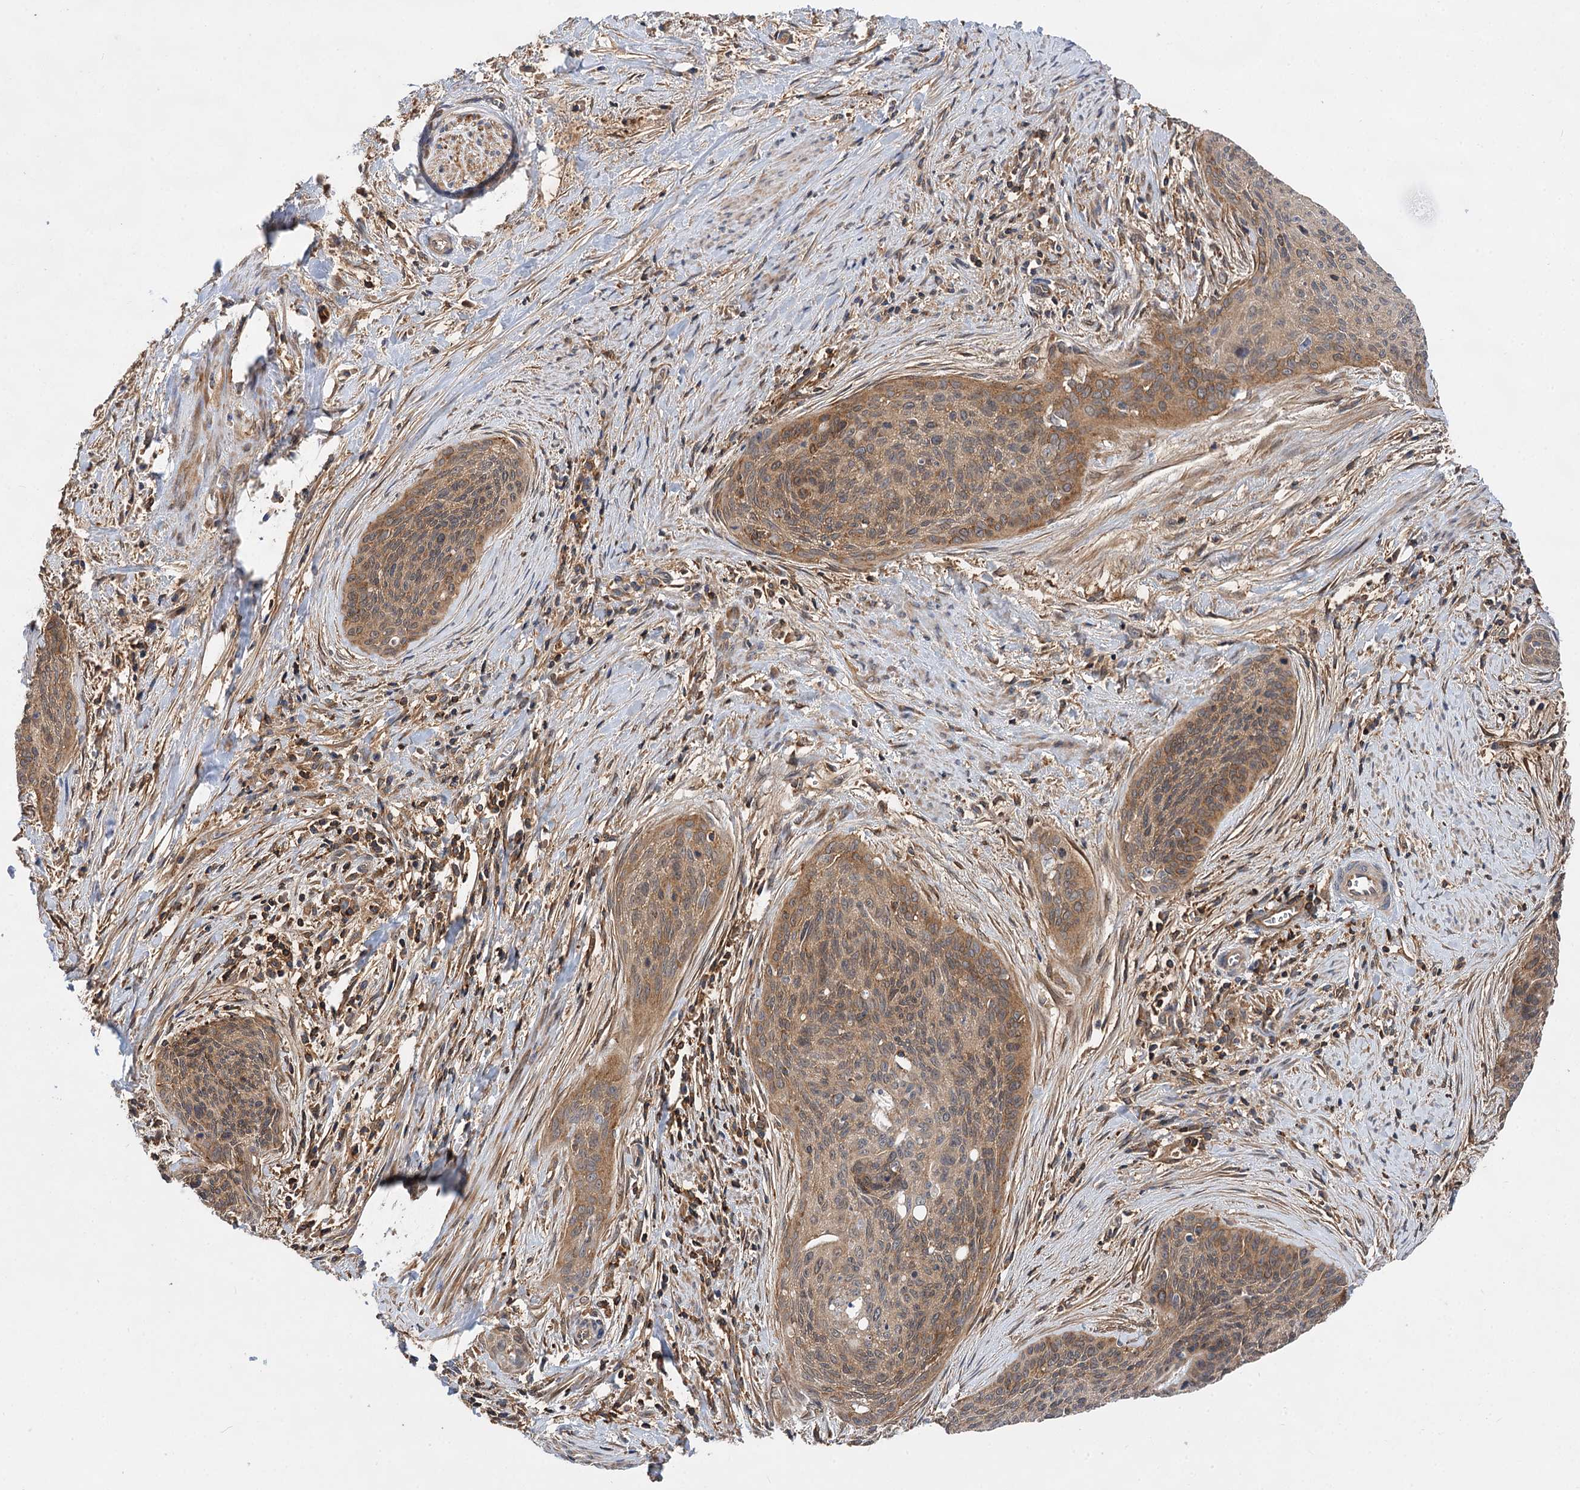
{"staining": {"intensity": "moderate", "quantity": "25%-75%", "location": "cytoplasmic/membranous"}, "tissue": "cervical cancer", "cell_type": "Tumor cells", "image_type": "cancer", "snomed": [{"axis": "morphology", "description": "Squamous cell carcinoma, NOS"}, {"axis": "topography", "description": "Cervix"}], "caption": "Protein staining of squamous cell carcinoma (cervical) tissue reveals moderate cytoplasmic/membranous expression in about 25%-75% of tumor cells. The staining is performed using DAB (3,3'-diaminobenzidine) brown chromogen to label protein expression. The nuclei are counter-stained blue using hematoxylin.", "gene": "PACS1", "patient": {"sex": "female", "age": 55}}